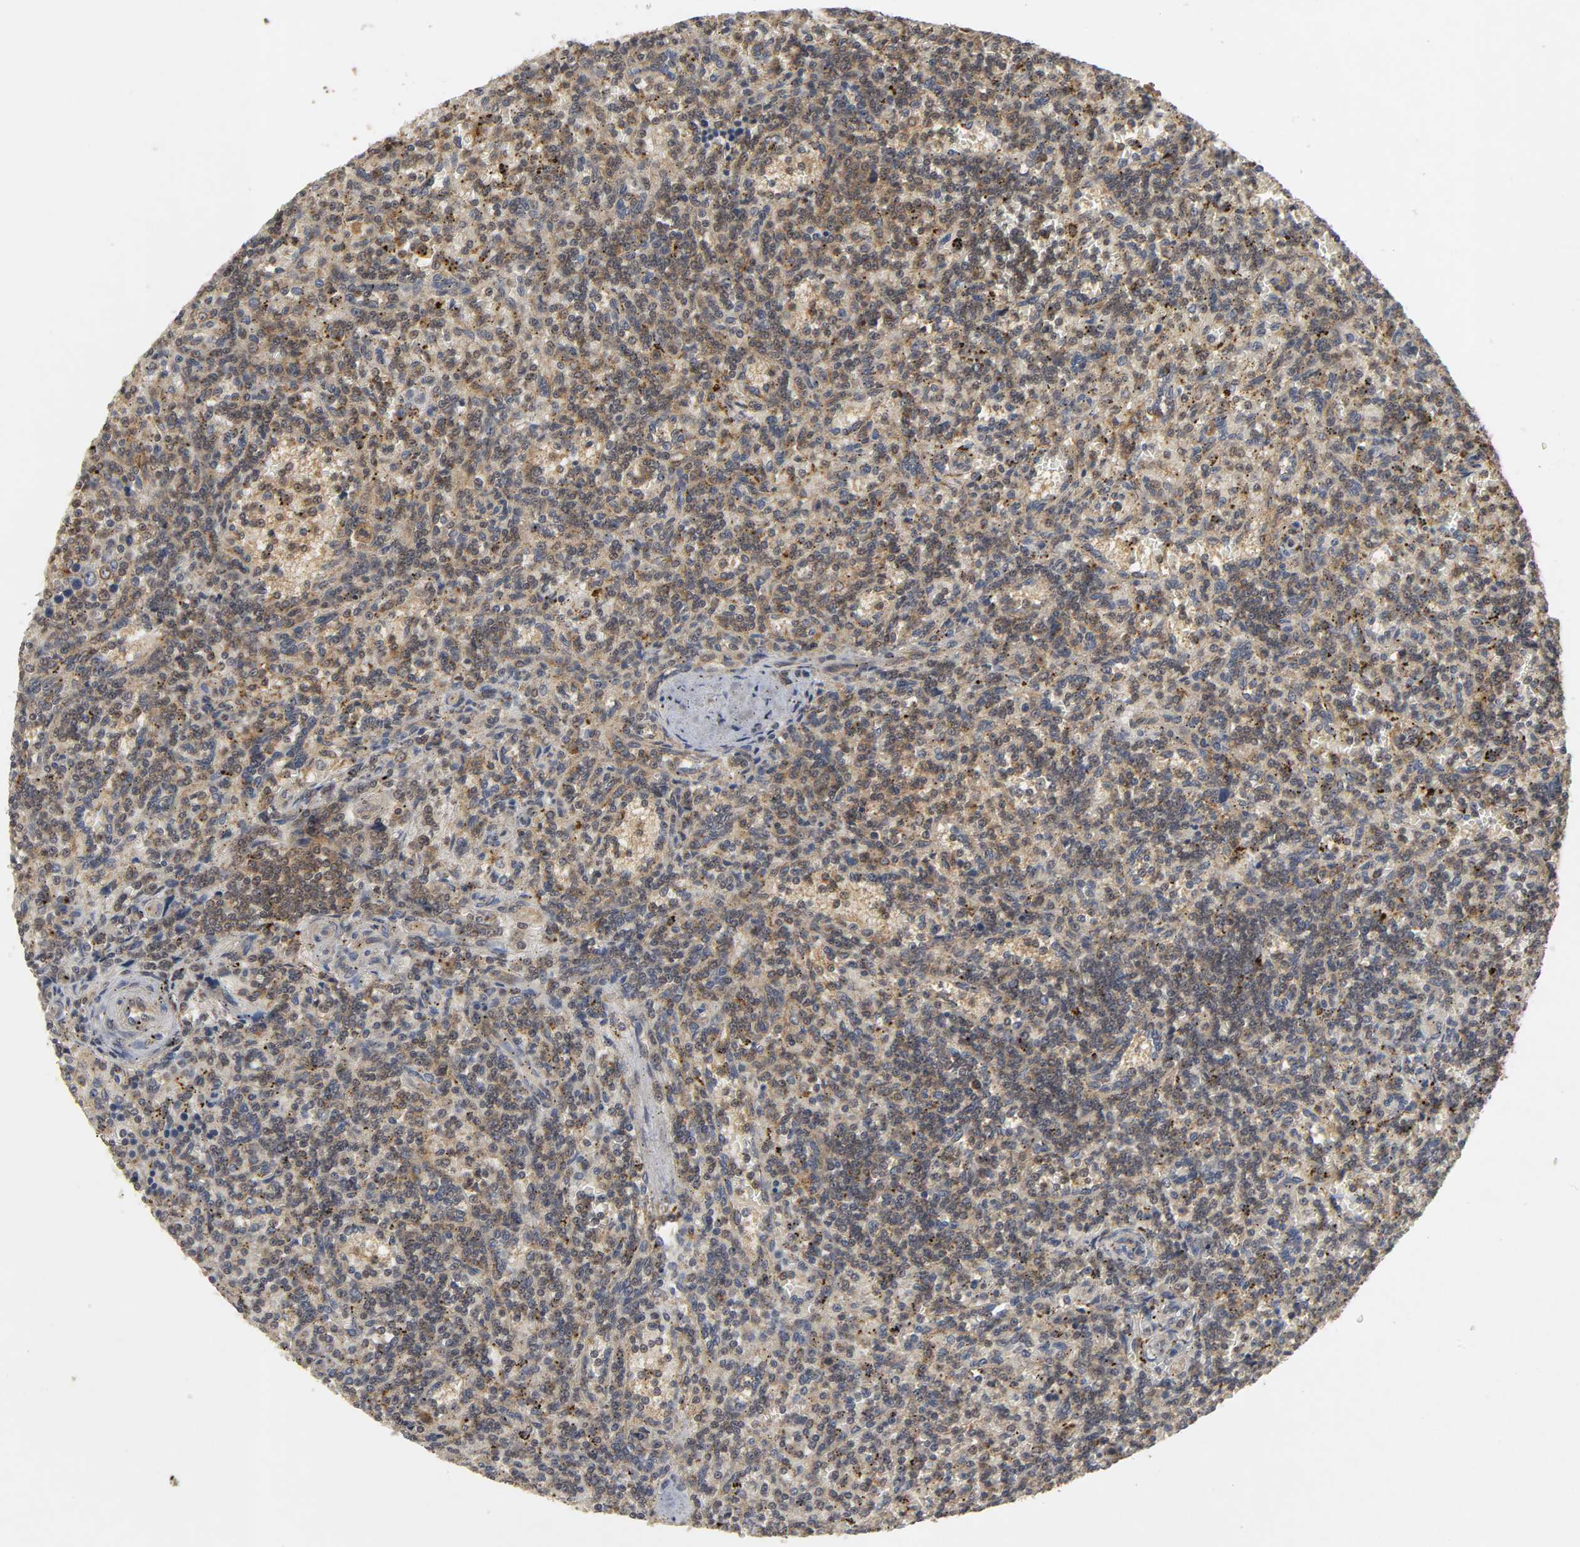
{"staining": {"intensity": "moderate", "quantity": ">75%", "location": "cytoplasmic/membranous"}, "tissue": "lymphoma", "cell_type": "Tumor cells", "image_type": "cancer", "snomed": [{"axis": "morphology", "description": "Malignant lymphoma, non-Hodgkin's type, Low grade"}, {"axis": "topography", "description": "Spleen"}], "caption": "Immunohistochemical staining of low-grade malignant lymphoma, non-Hodgkin's type displays medium levels of moderate cytoplasmic/membranous protein positivity in approximately >75% of tumor cells.", "gene": "TRAF6", "patient": {"sex": "male", "age": 73}}